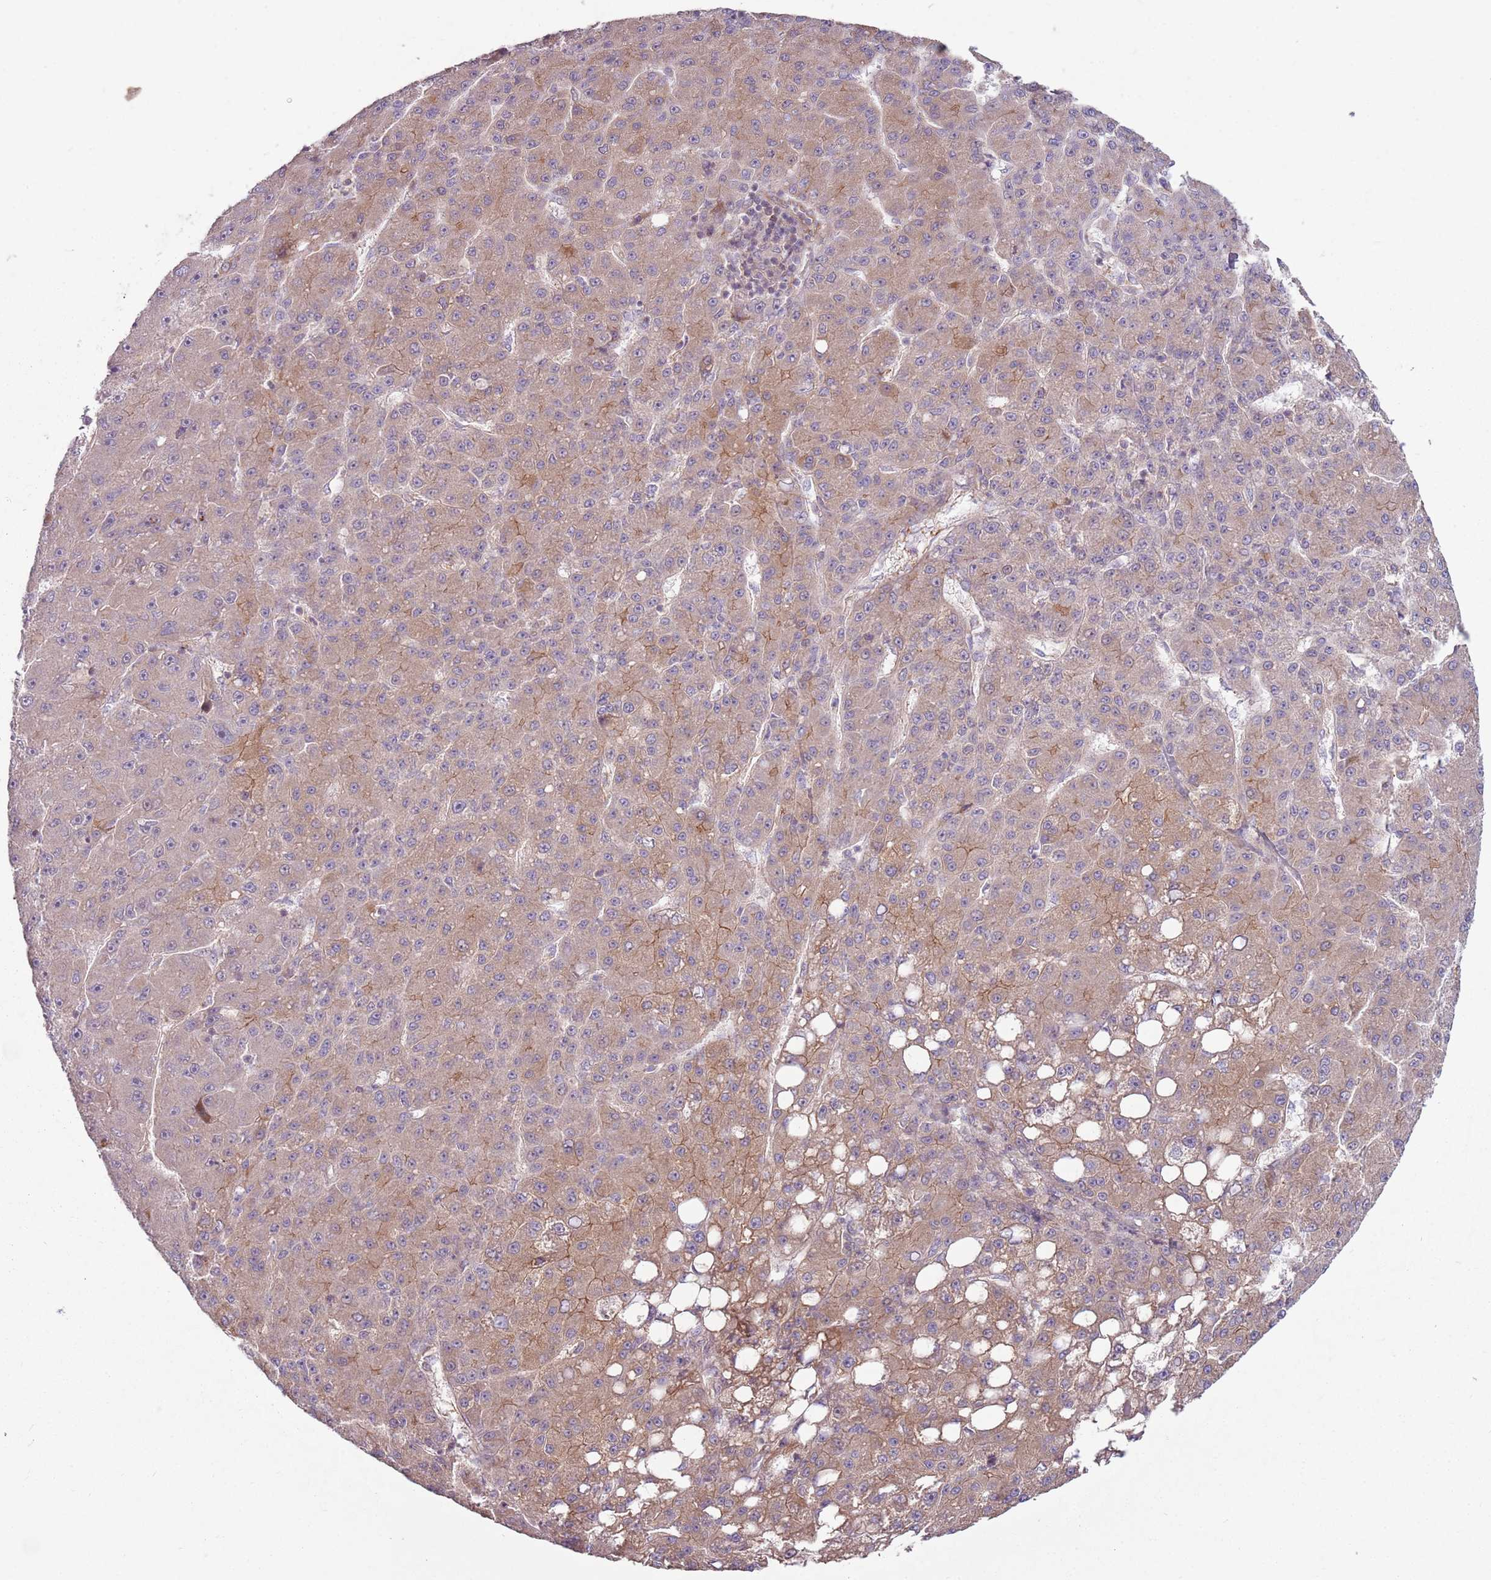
{"staining": {"intensity": "weak", "quantity": "25%-75%", "location": "cytoplasmic/membranous"}, "tissue": "liver cancer", "cell_type": "Tumor cells", "image_type": "cancer", "snomed": [{"axis": "morphology", "description": "Carcinoma, Hepatocellular, NOS"}, {"axis": "topography", "description": "Liver"}], "caption": "Protein expression analysis of liver cancer (hepatocellular carcinoma) displays weak cytoplasmic/membranous expression in about 25%-75% of tumor cells. (DAB (3,3'-diaminobenzidine) IHC, brown staining for protein, blue staining for nuclei).", "gene": "SPATA31D1", "patient": {"sex": "male", "age": 67}}